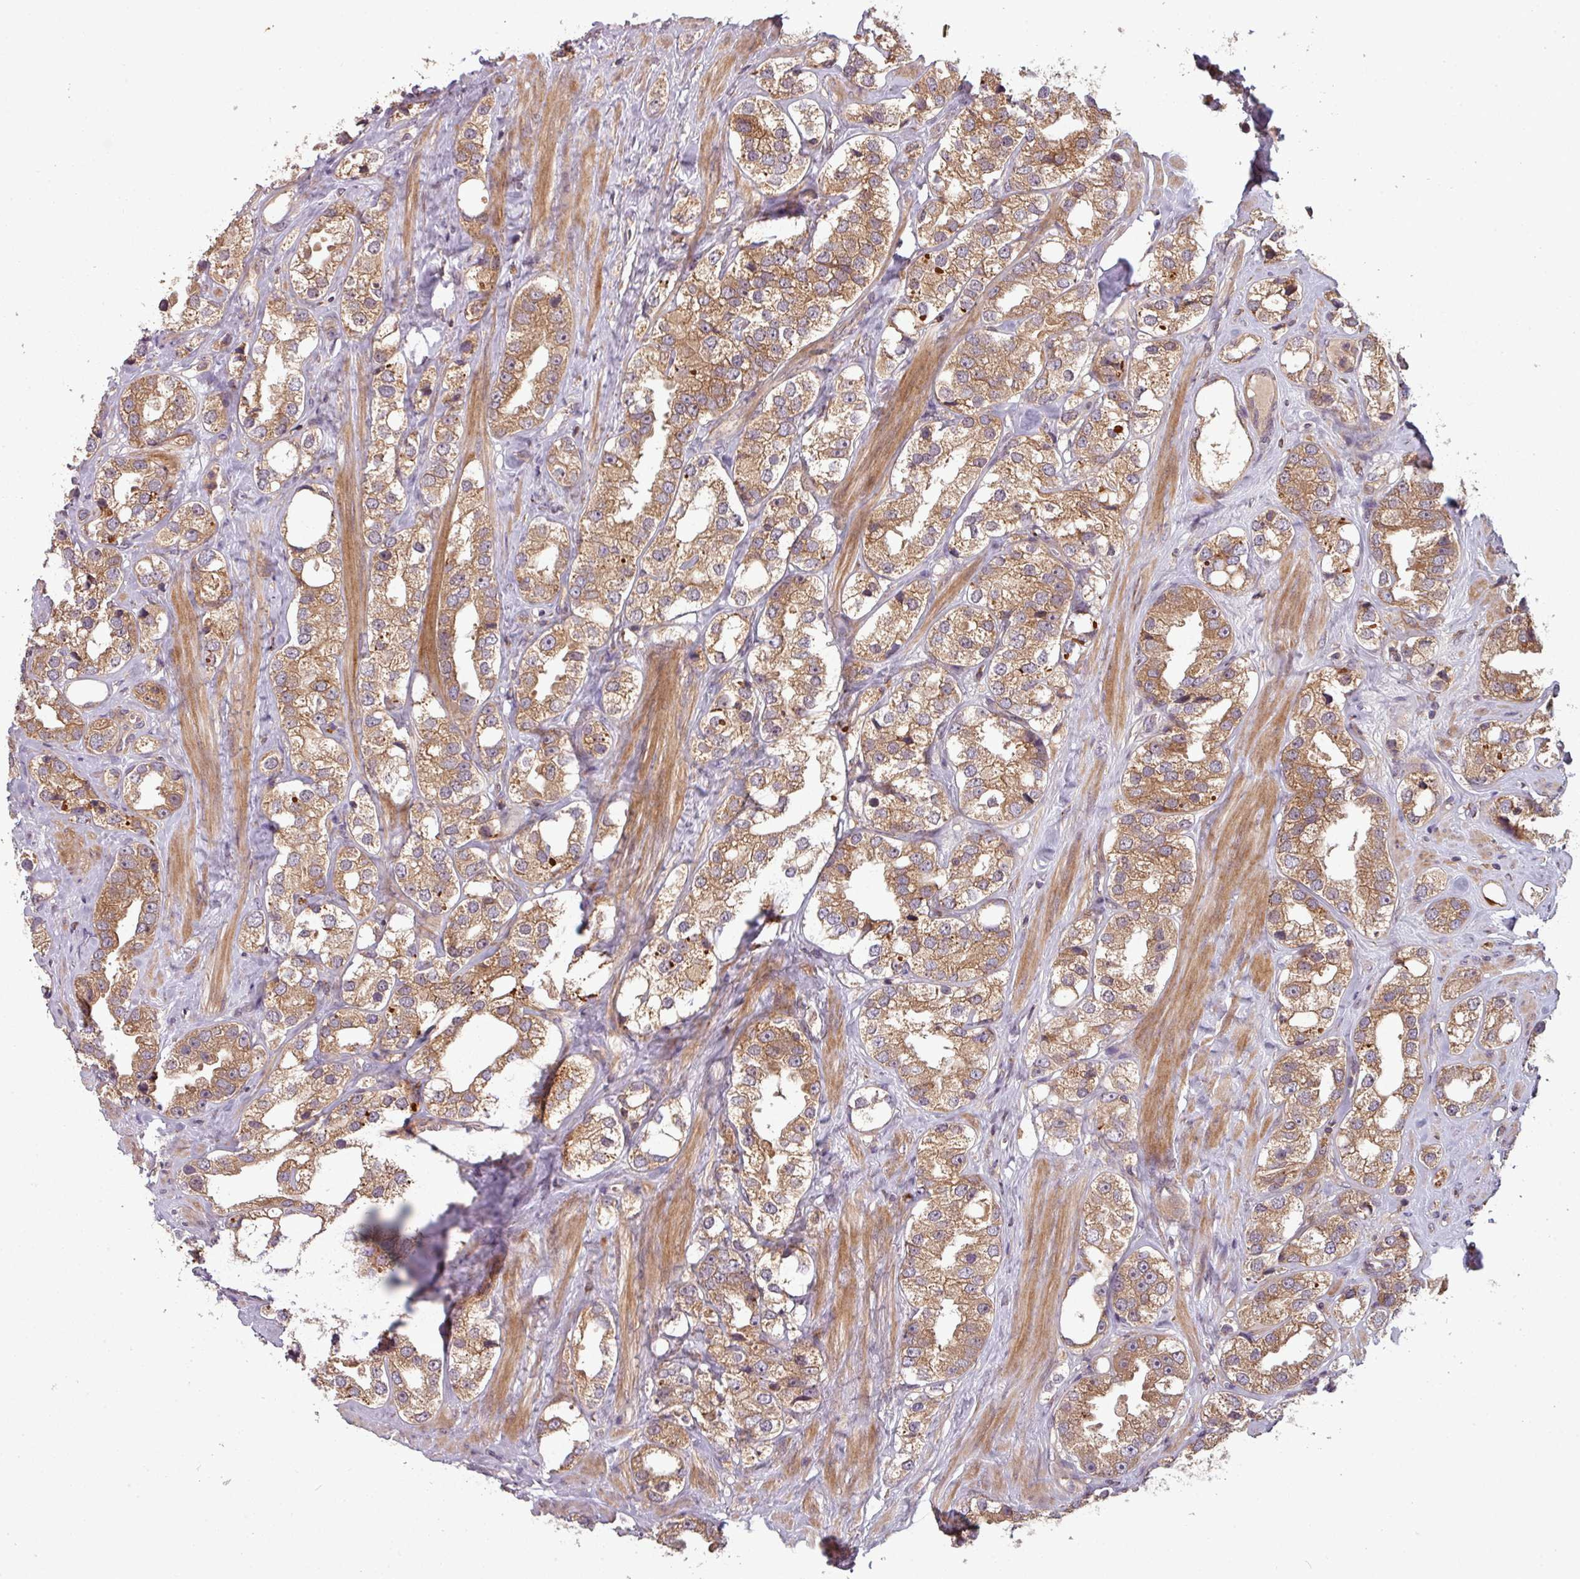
{"staining": {"intensity": "moderate", "quantity": ">75%", "location": "cytoplasmic/membranous"}, "tissue": "prostate cancer", "cell_type": "Tumor cells", "image_type": "cancer", "snomed": [{"axis": "morphology", "description": "Adenocarcinoma, NOS"}, {"axis": "topography", "description": "Prostate"}], "caption": "Immunohistochemistry image of neoplastic tissue: human prostate cancer stained using immunohistochemistry (IHC) shows medium levels of moderate protein expression localized specifically in the cytoplasmic/membranous of tumor cells, appearing as a cytoplasmic/membranous brown color.", "gene": "GSKIP", "patient": {"sex": "male", "age": 79}}